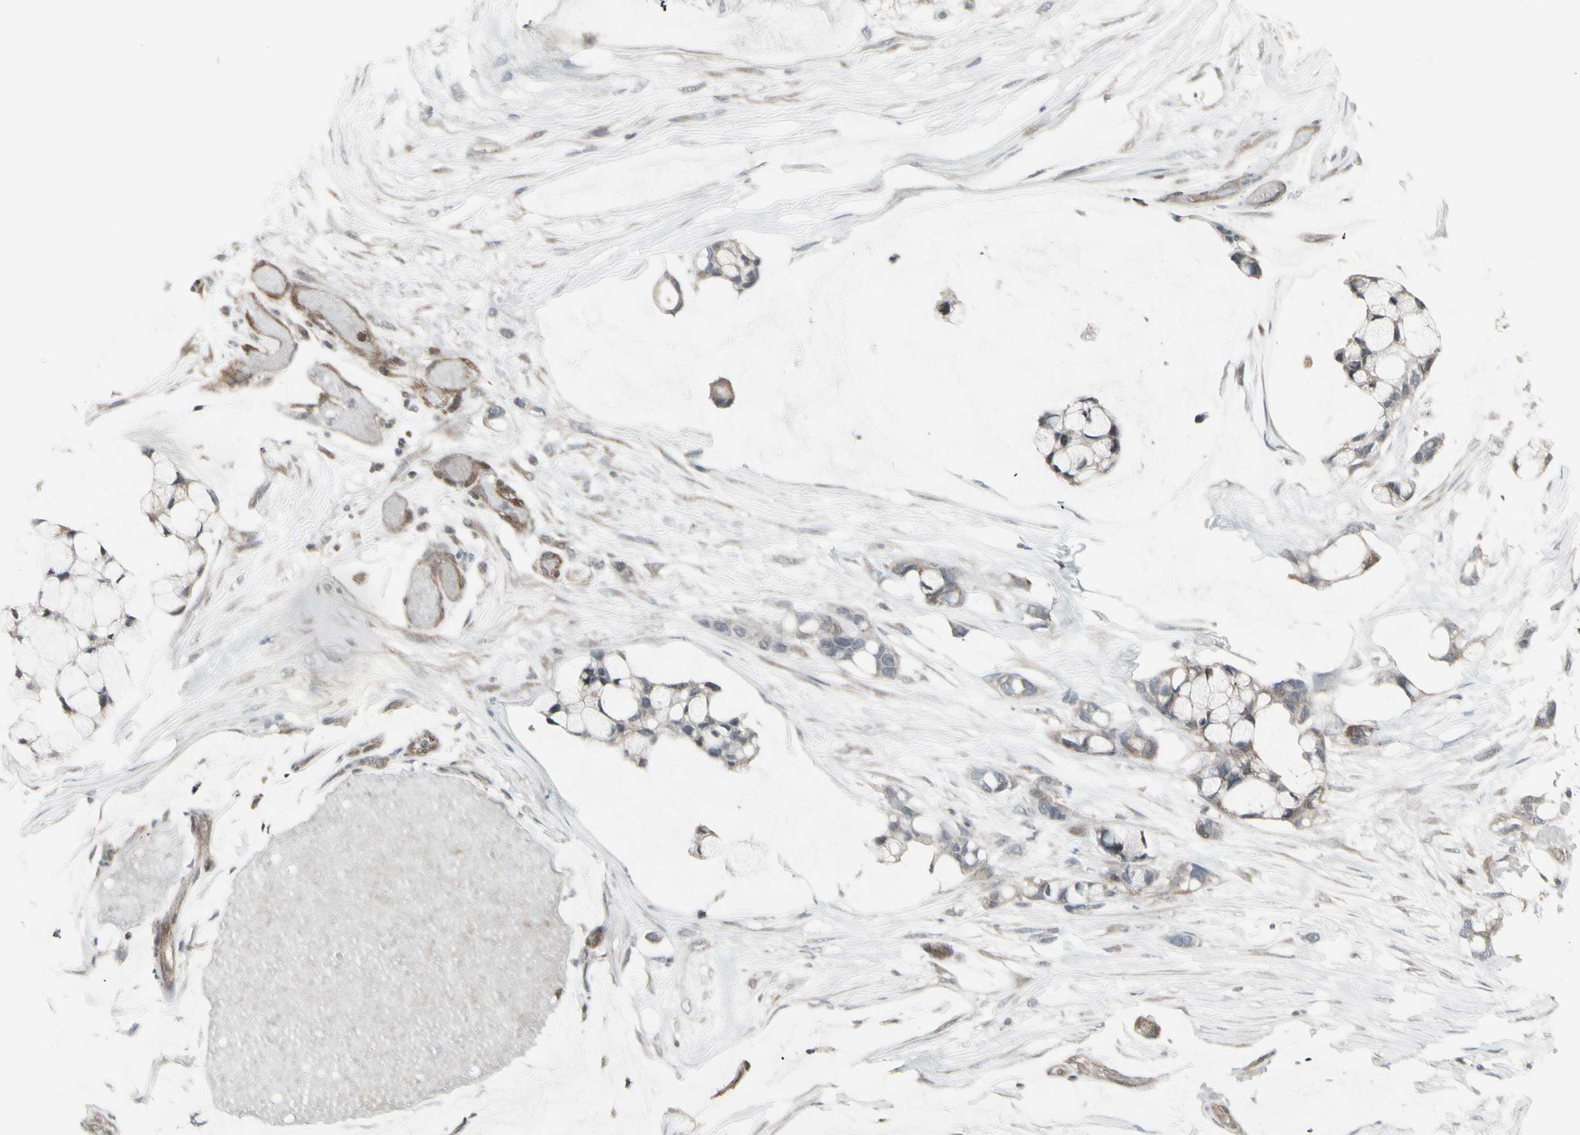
{"staining": {"intensity": "weak", "quantity": "25%-75%", "location": "cytoplasmic/membranous"}, "tissue": "ovarian cancer", "cell_type": "Tumor cells", "image_type": "cancer", "snomed": [{"axis": "morphology", "description": "Cystadenocarcinoma, mucinous, NOS"}, {"axis": "topography", "description": "Ovary"}], "caption": "Immunohistochemical staining of ovarian cancer (mucinous cystadenocarcinoma) exhibits weak cytoplasmic/membranous protein expression in approximately 25%-75% of tumor cells. Using DAB (3,3'-diaminobenzidine) (brown) and hematoxylin (blue) stains, captured at high magnification using brightfield microscopy.", "gene": "IGFBP6", "patient": {"sex": "female", "age": 39}}